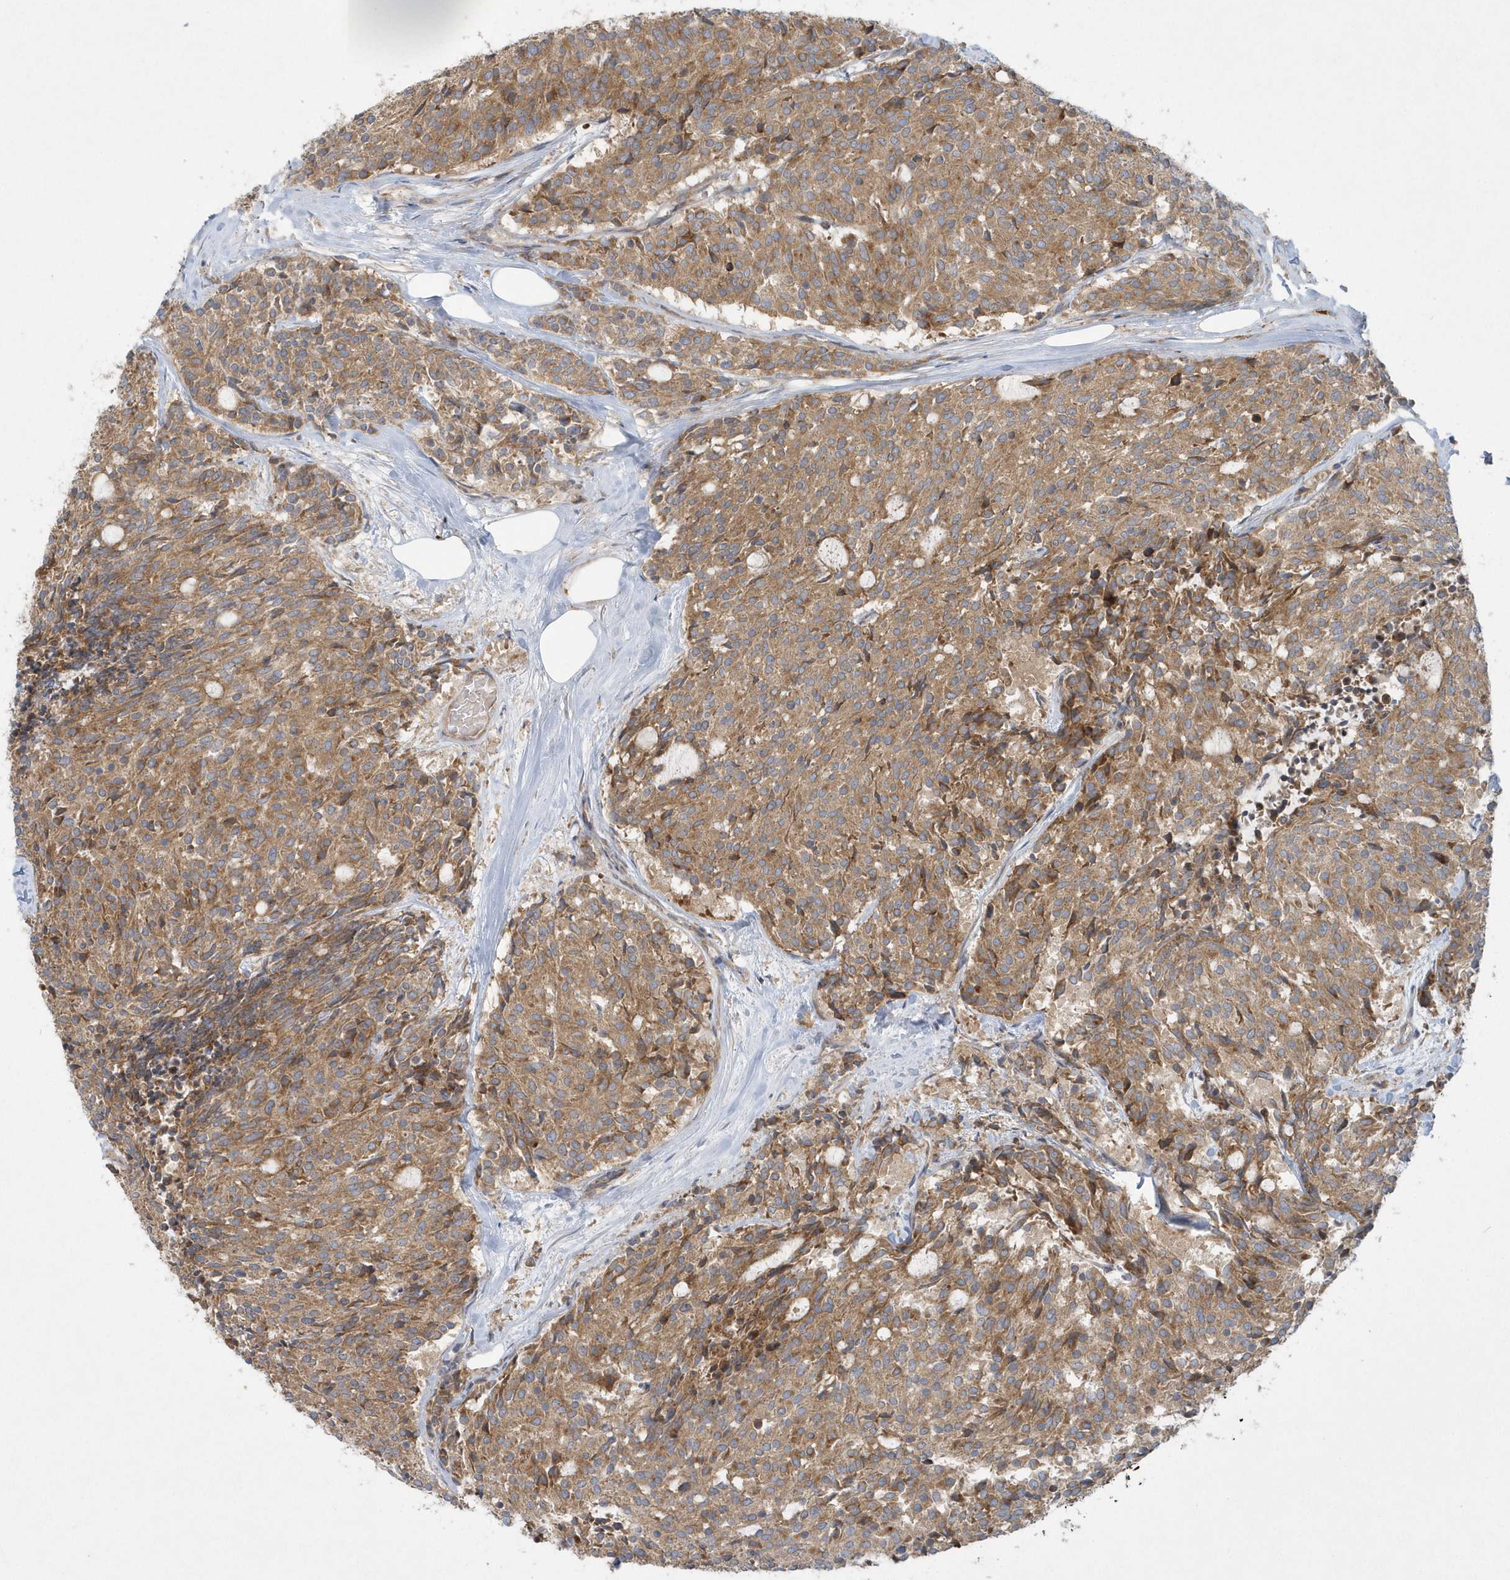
{"staining": {"intensity": "moderate", "quantity": ">75%", "location": "cytoplasmic/membranous"}, "tissue": "carcinoid", "cell_type": "Tumor cells", "image_type": "cancer", "snomed": [{"axis": "morphology", "description": "Carcinoid, malignant, NOS"}, {"axis": "topography", "description": "Pancreas"}], "caption": "Protein staining of malignant carcinoid tissue demonstrates moderate cytoplasmic/membranous expression in approximately >75% of tumor cells. The staining is performed using DAB brown chromogen to label protein expression. The nuclei are counter-stained blue using hematoxylin.", "gene": "CNOT10", "patient": {"sex": "female", "age": 54}}